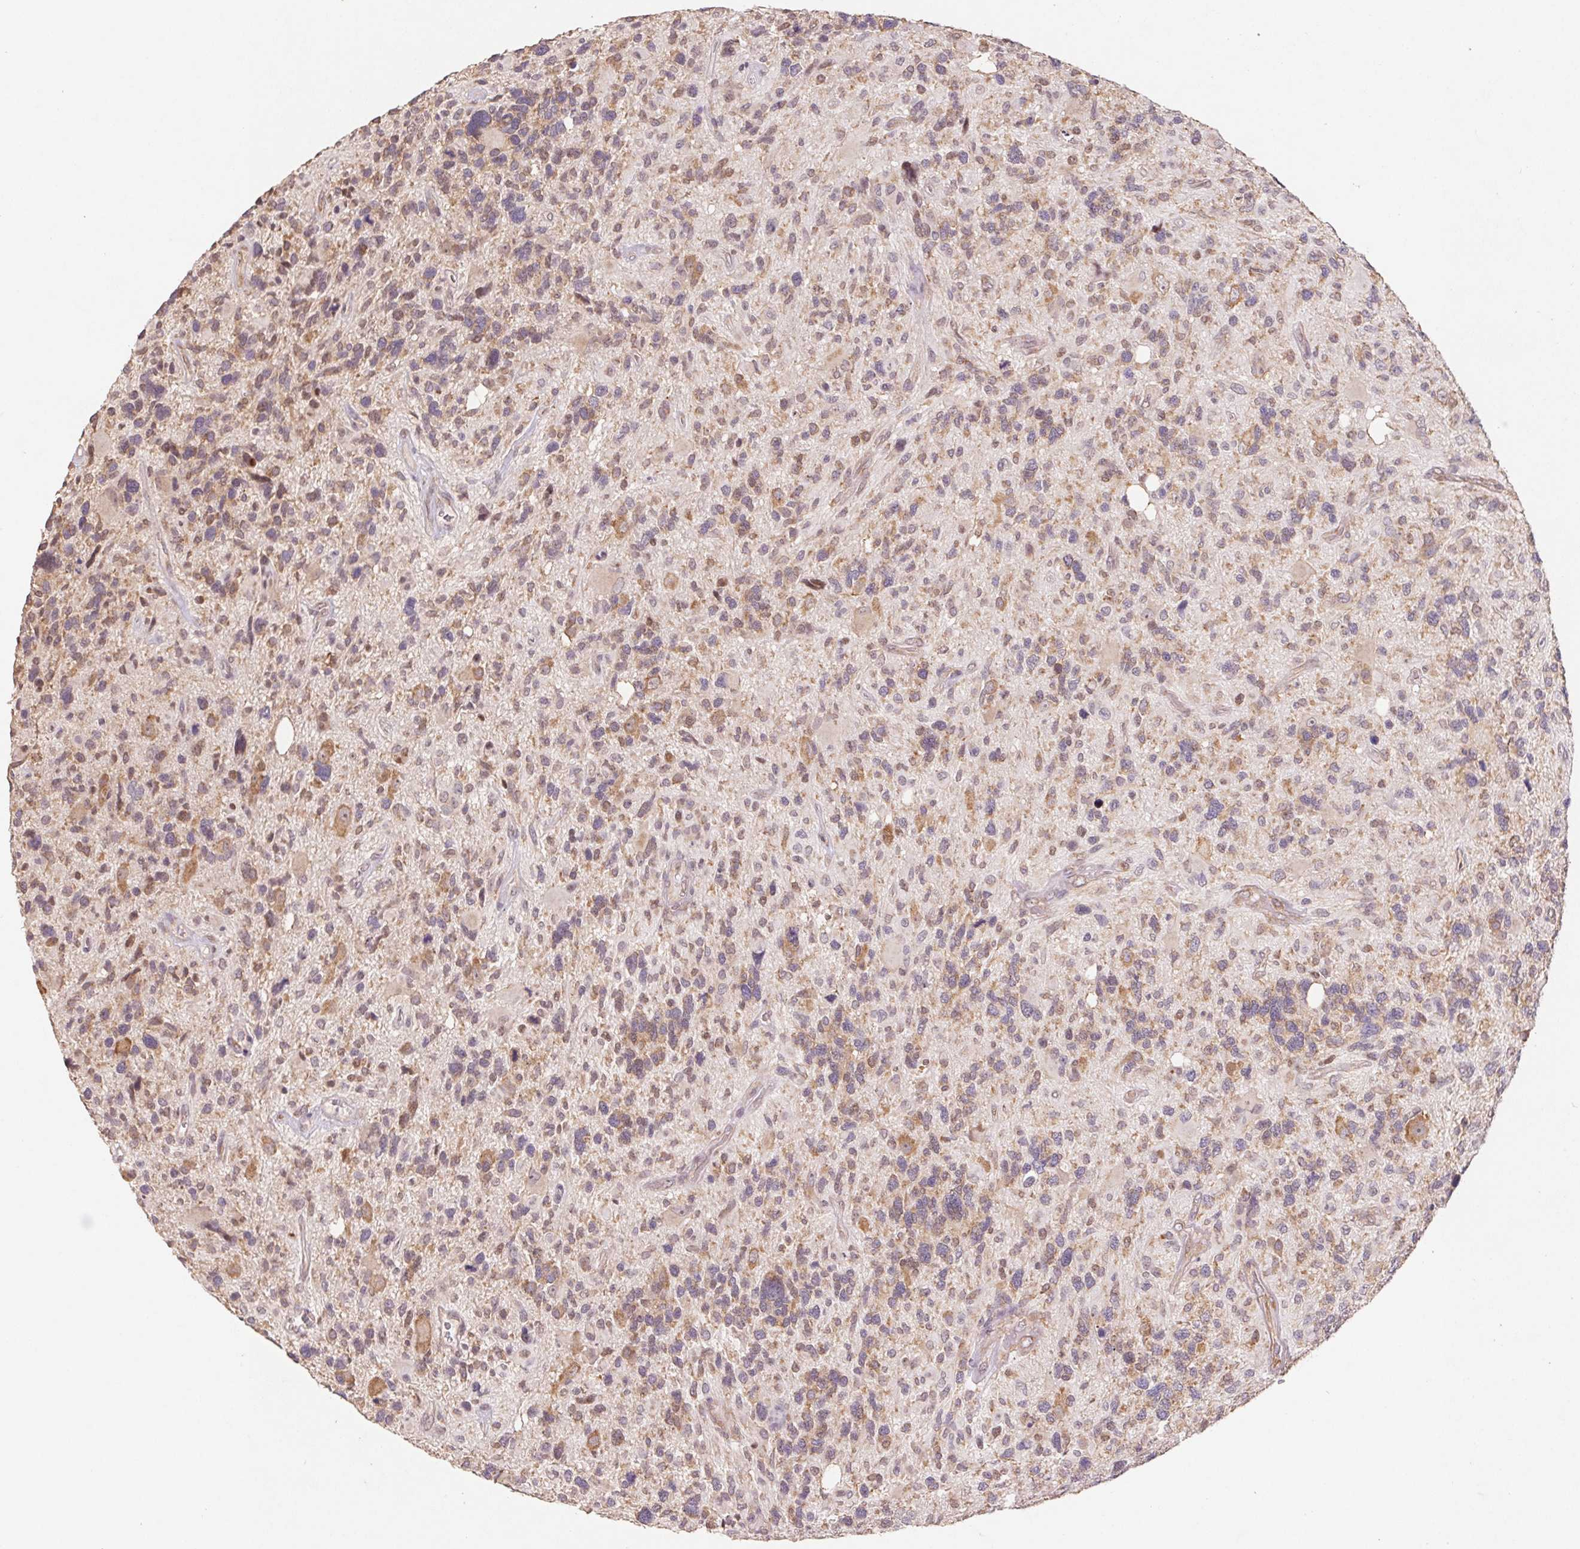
{"staining": {"intensity": "weak", "quantity": "25%-75%", "location": "cytoplasmic/membranous"}, "tissue": "glioma", "cell_type": "Tumor cells", "image_type": "cancer", "snomed": [{"axis": "morphology", "description": "Glioma, malignant, High grade"}, {"axis": "topography", "description": "Brain"}], "caption": "This image reveals IHC staining of high-grade glioma (malignant), with low weak cytoplasmic/membranous expression in about 25%-75% of tumor cells.", "gene": "RPL27A", "patient": {"sex": "male", "age": 49}}